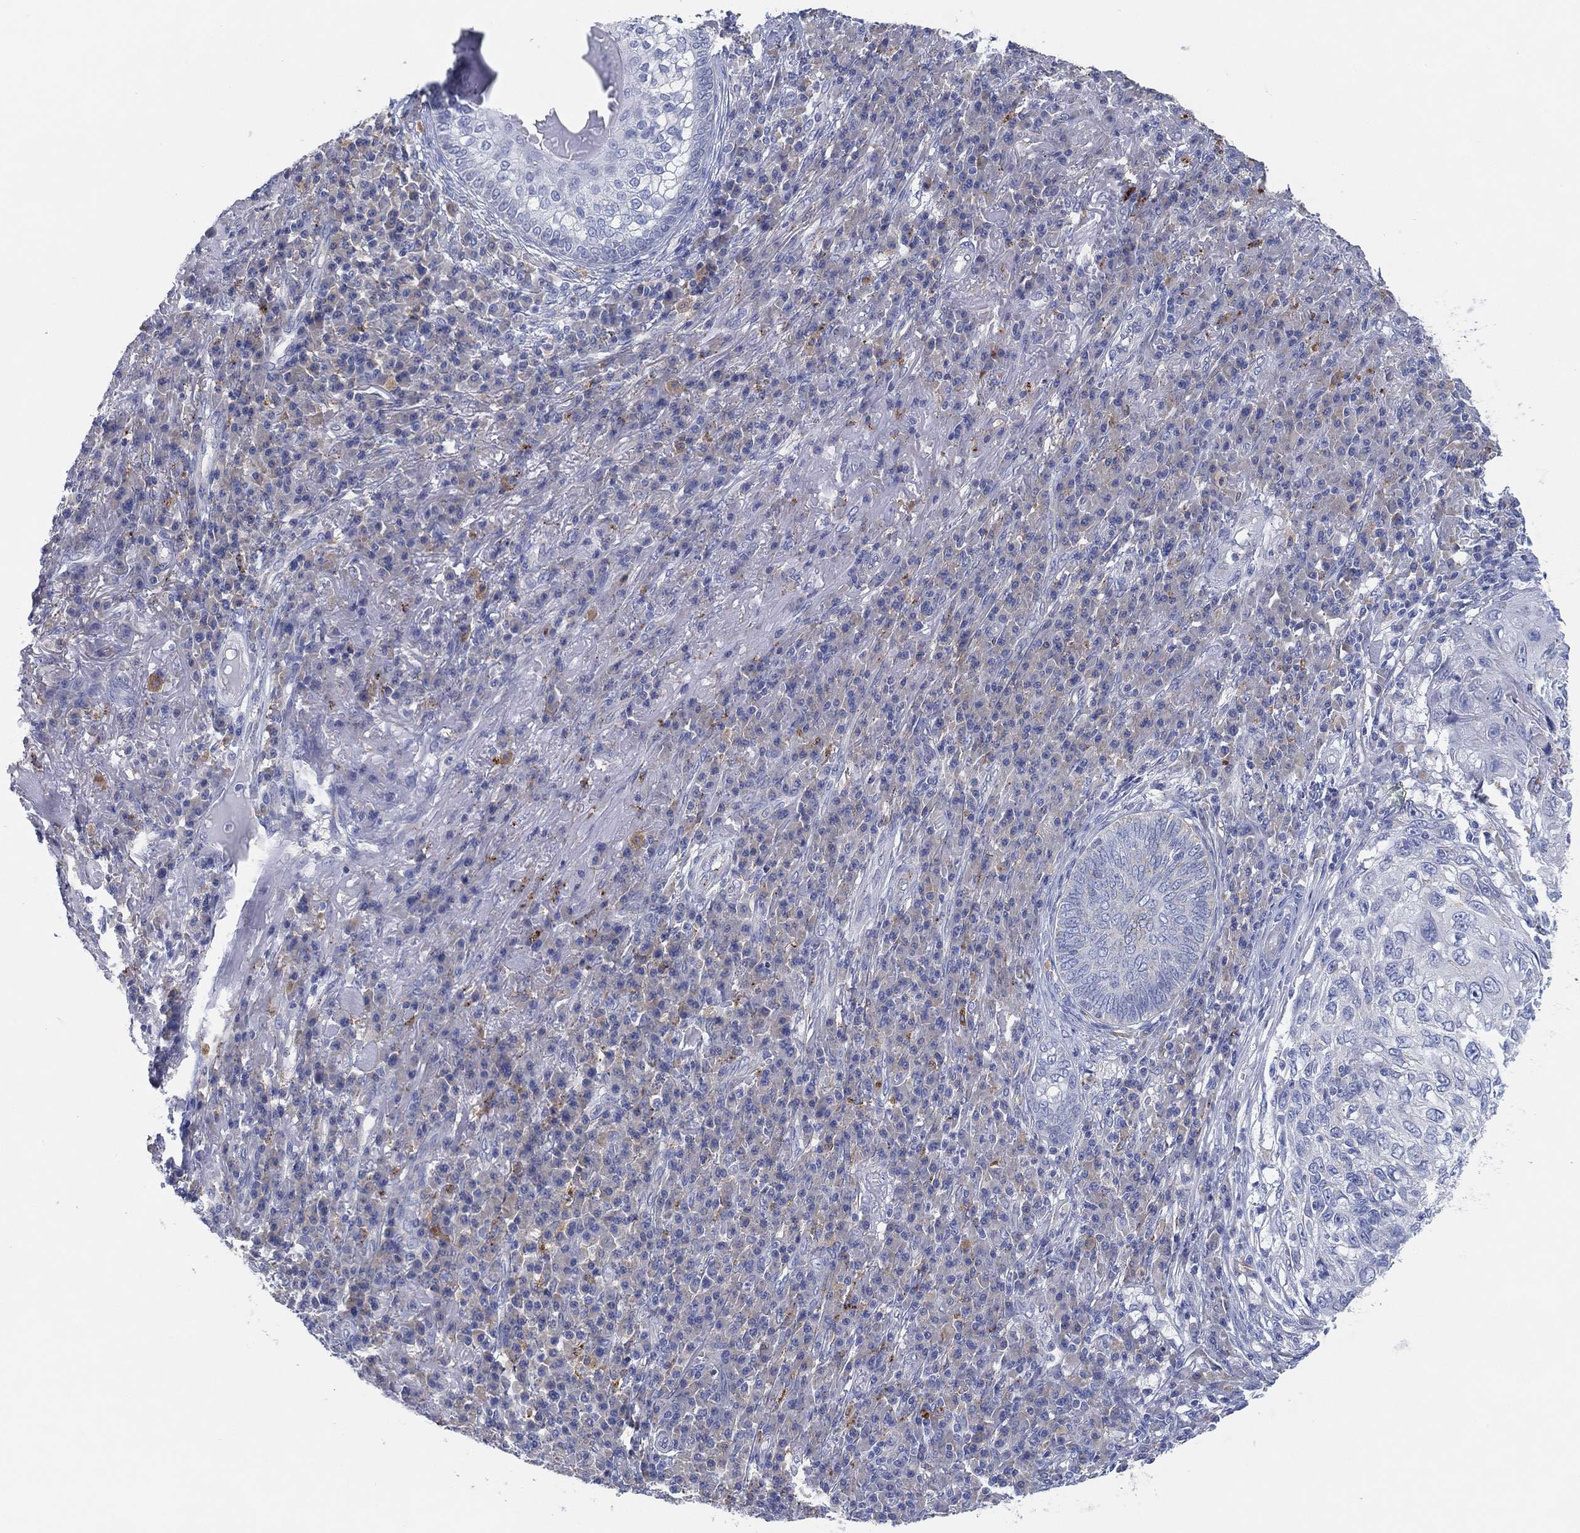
{"staining": {"intensity": "negative", "quantity": "none", "location": "none"}, "tissue": "skin cancer", "cell_type": "Tumor cells", "image_type": "cancer", "snomed": [{"axis": "morphology", "description": "Squamous cell carcinoma, NOS"}, {"axis": "topography", "description": "Skin"}], "caption": "The photomicrograph displays no staining of tumor cells in squamous cell carcinoma (skin).", "gene": "GALNS", "patient": {"sex": "male", "age": 92}}